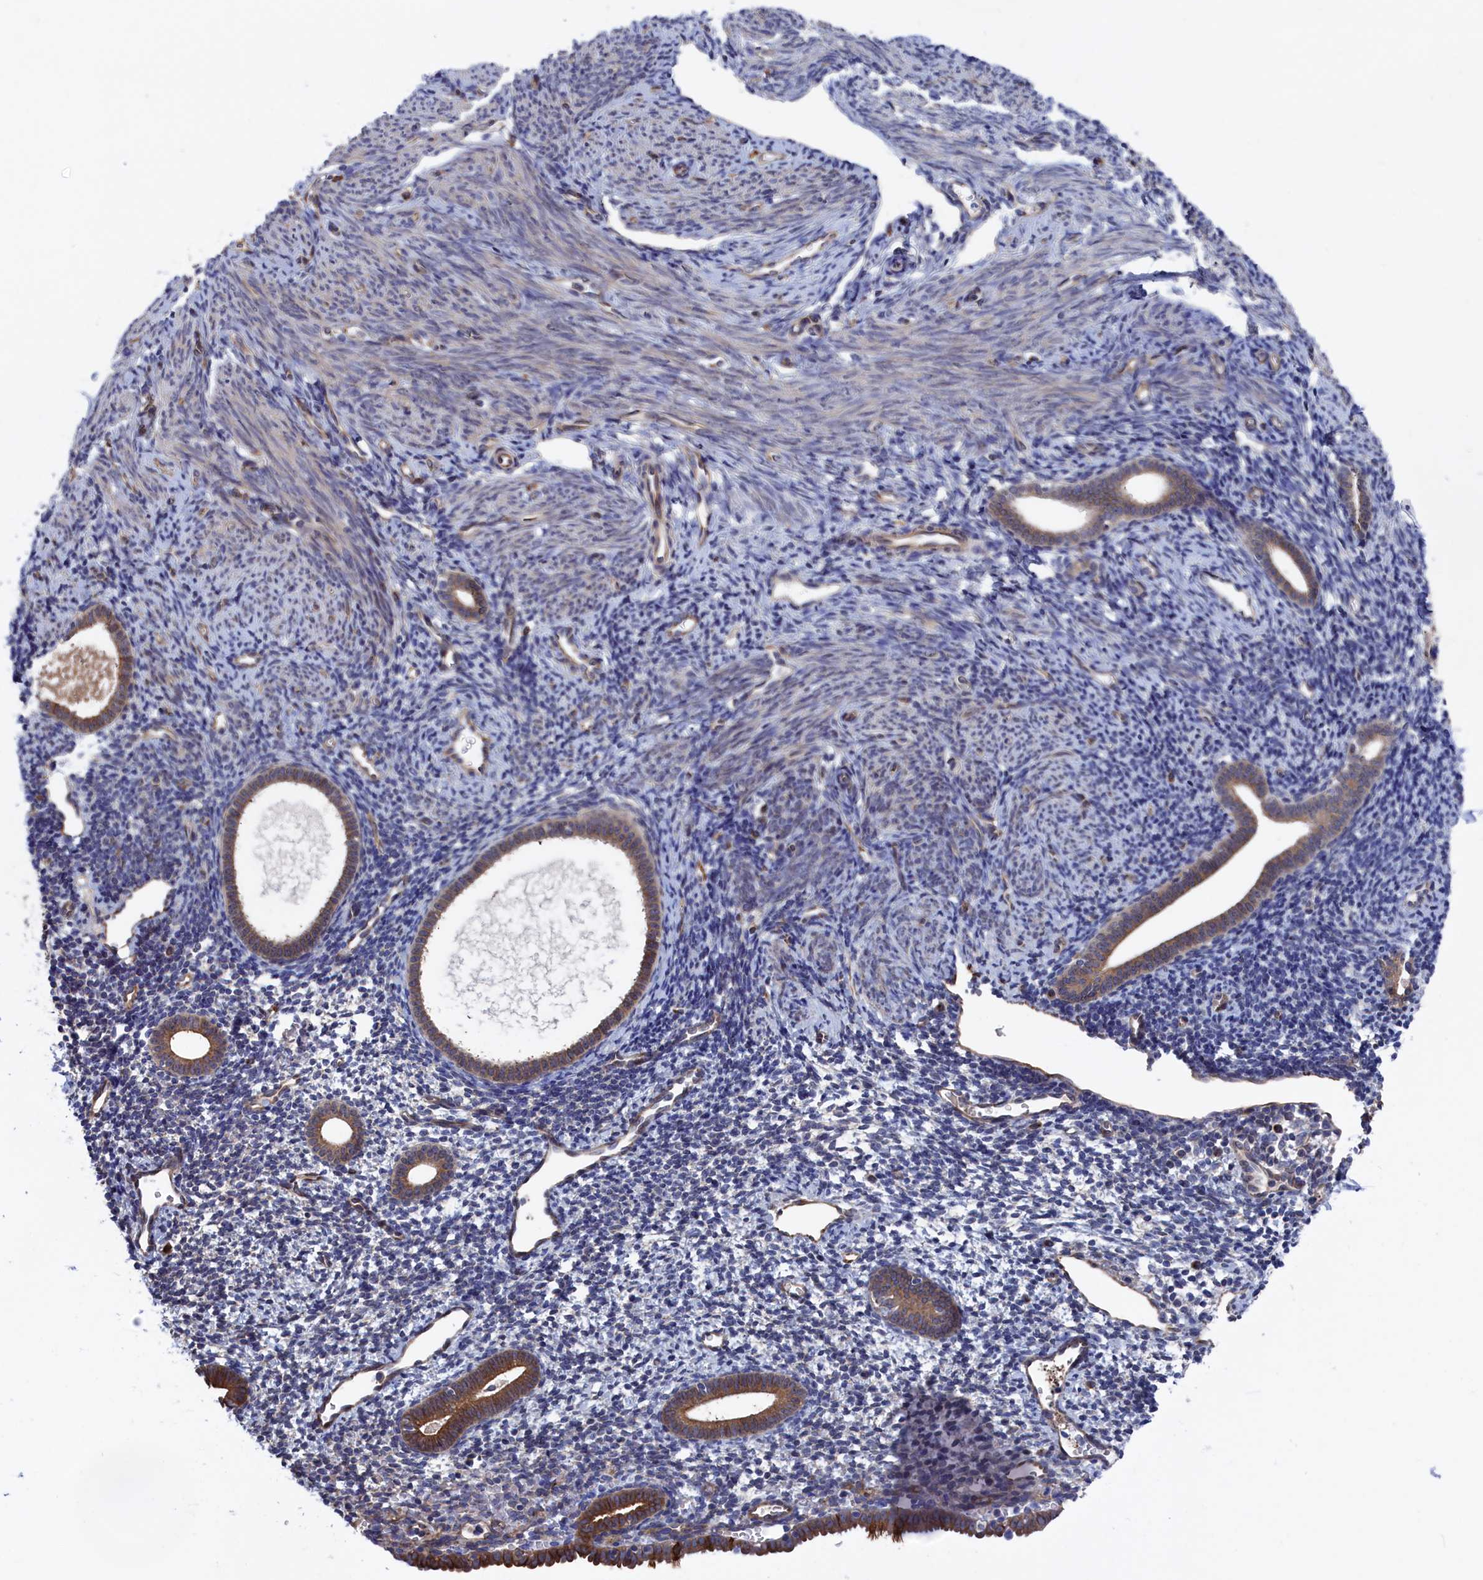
{"staining": {"intensity": "moderate", "quantity": "<25%", "location": "cytoplasmic/membranous"}, "tissue": "endometrium", "cell_type": "Cells in endometrial stroma", "image_type": "normal", "snomed": [{"axis": "morphology", "description": "Normal tissue, NOS"}, {"axis": "topography", "description": "Endometrium"}], "caption": "A high-resolution histopathology image shows immunohistochemistry staining of unremarkable endometrium, which exhibits moderate cytoplasmic/membranous staining in about <25% of cells in endometrial stroma.", "gene": "NUTF2", "patient": {"sex": "female", "age": 56}}